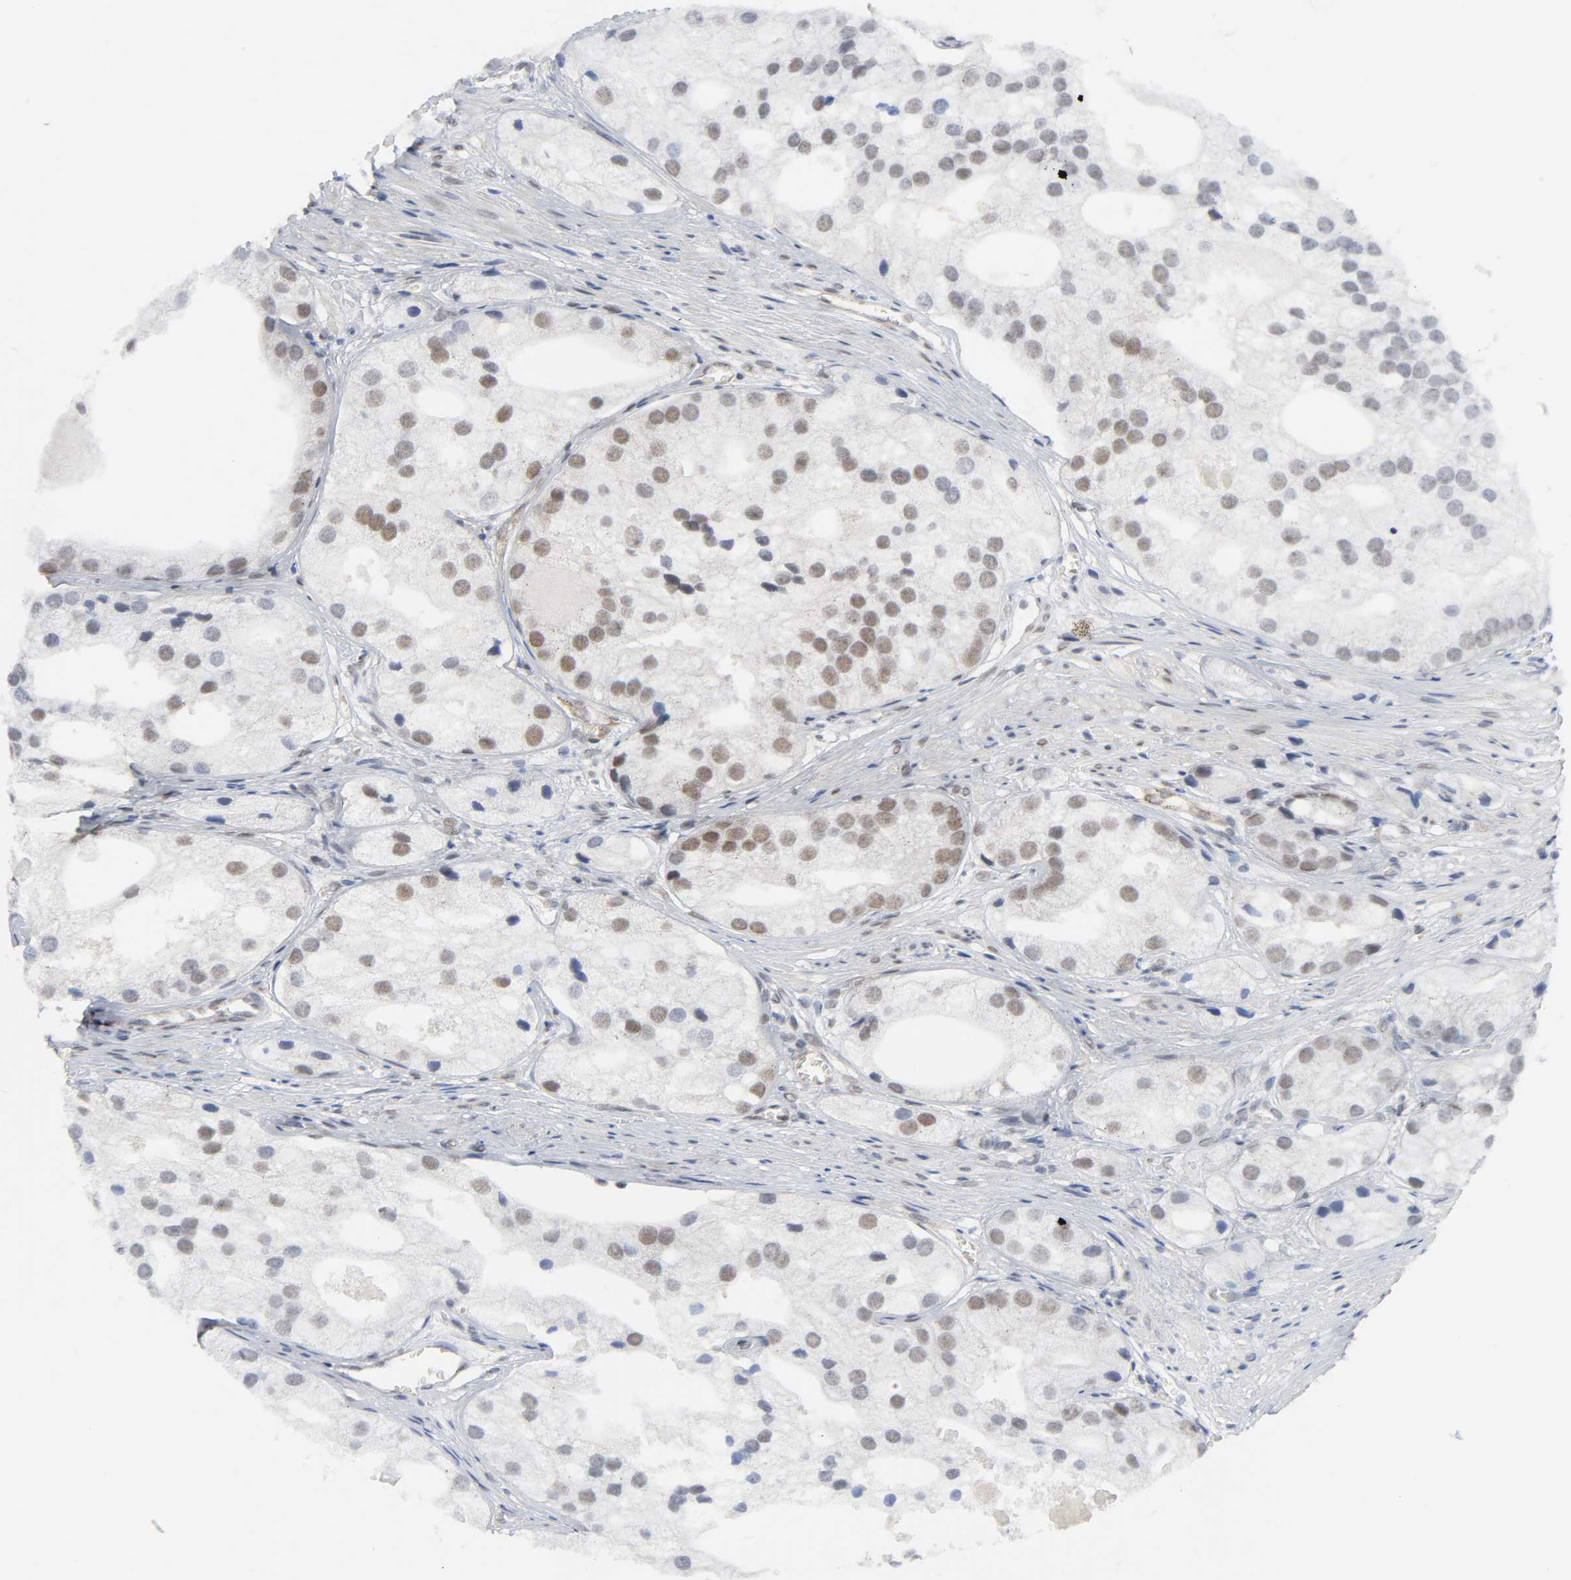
{"staining": {"intensity": "moderate", "quantity": ">75%", "location": "nuclear"}, "tissue": "prostate cancer", "cell_type": "Tumor cells", "image_type": "cancer", "snomed": [{"axis": "morphology", "description": "Adenocarcinoma, Low grade"}, {"axis": "topography", "description": "Prostate"}], "caption": "Adenocarcinoma (low-grade) (prostate) tissue exhibits moderate nuclear staining in approximately >75% of tumor cells, visualized by immunohistochemistry.", "gene": "NCOA6", "patient": {"sex": "male", "age": 69}}